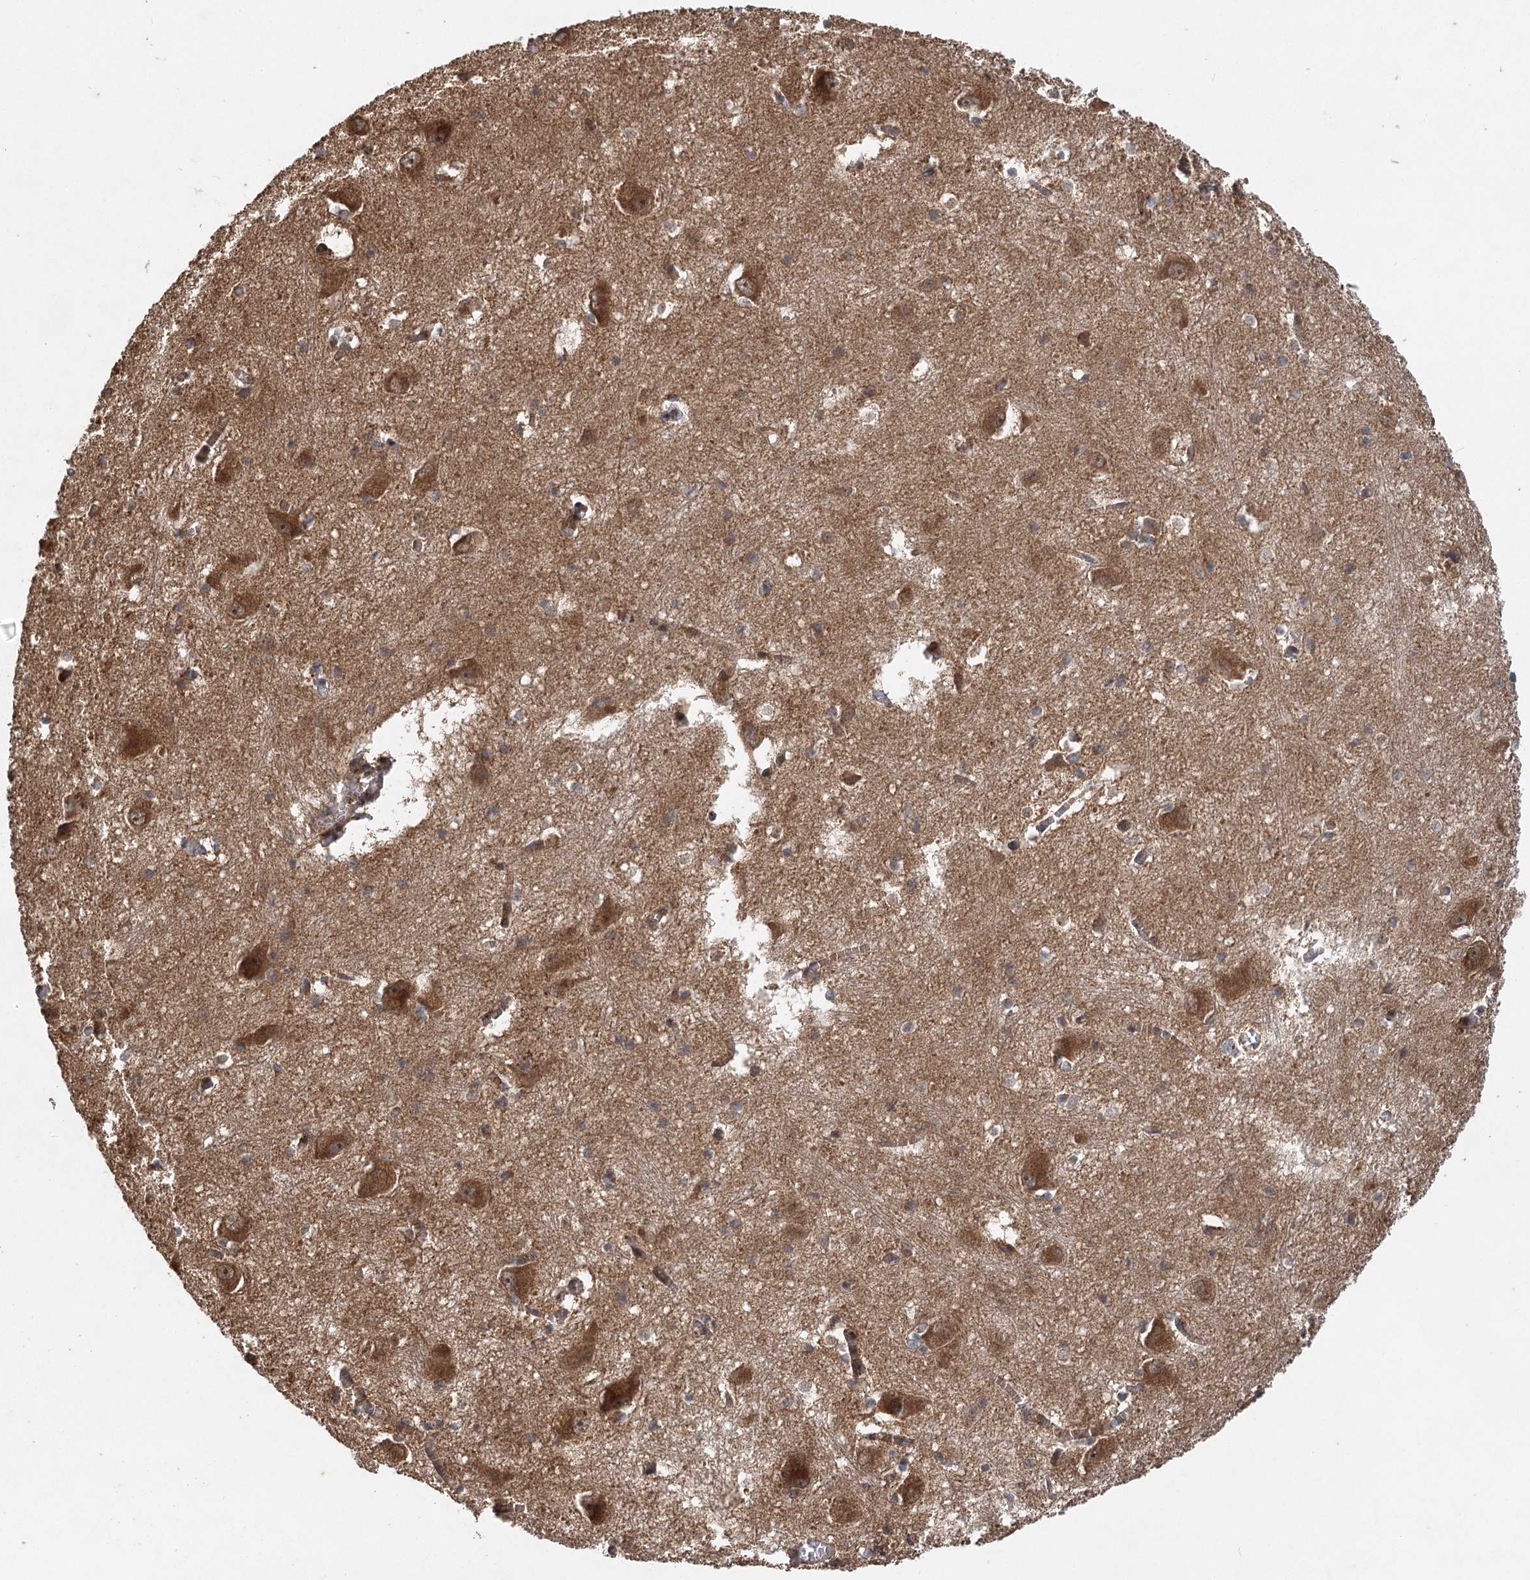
{"staining": {"intensity": "moderate", "quantity": "25%-75%", "location": "cytoplasmic/membranous"}, "tissue": "caudate", "cell_type": "Glial cells", "image_type": "normal", "snomed": [{"axis": "morphology", "description": "Normal tissue, NOS"}, {"axis": "topography", "description": "Lateral ventricle wall"}], "caption": "Moderate cytoplasmic/membranous protein positivity is seen in approximately 25%-75% of glial cells in caudate.", "gene": "INSIG2", "patient": {"sex": "male", "age": 37}}